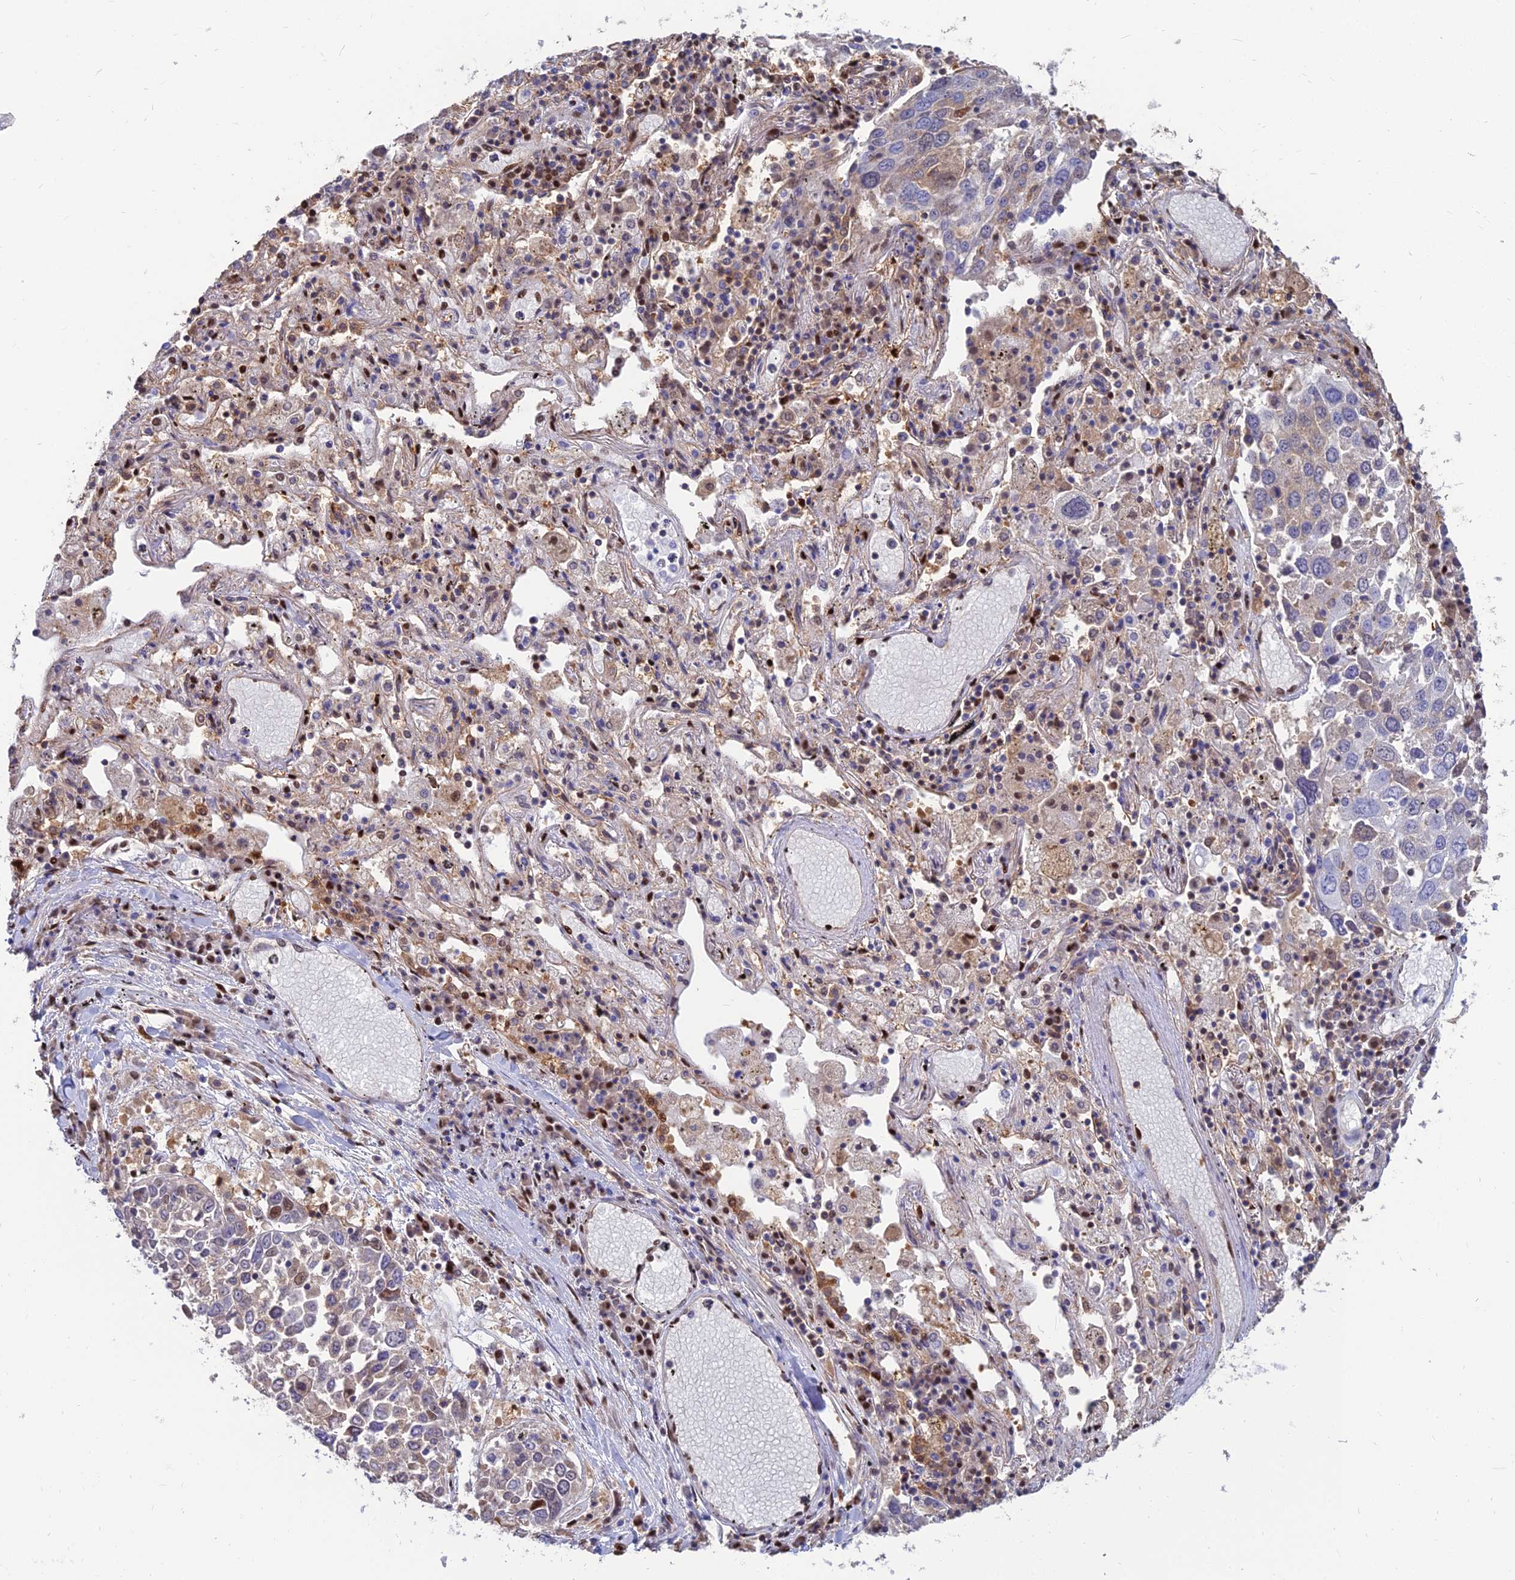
{"staining": {"intensity": "weak", "quantity": "<25%", "location": "cytoplasmic/membranous"}, "tissue": "lung cancer", "cell_type": "Tumor cells", "image_type": "cancer", "snomed": [{"axis": "morphology", "description": "Squamous cell carcinoma, NOS"}, {"axis": "topography", "description": "Lung"}], "caption": "IHC histopathology image of squamous cell carcinoma (lung) stained for a protein (brown), which displays no positivity in tumor cells.", "gene": "DNPEP", "patient": {"sex": "male", "age": 65}}